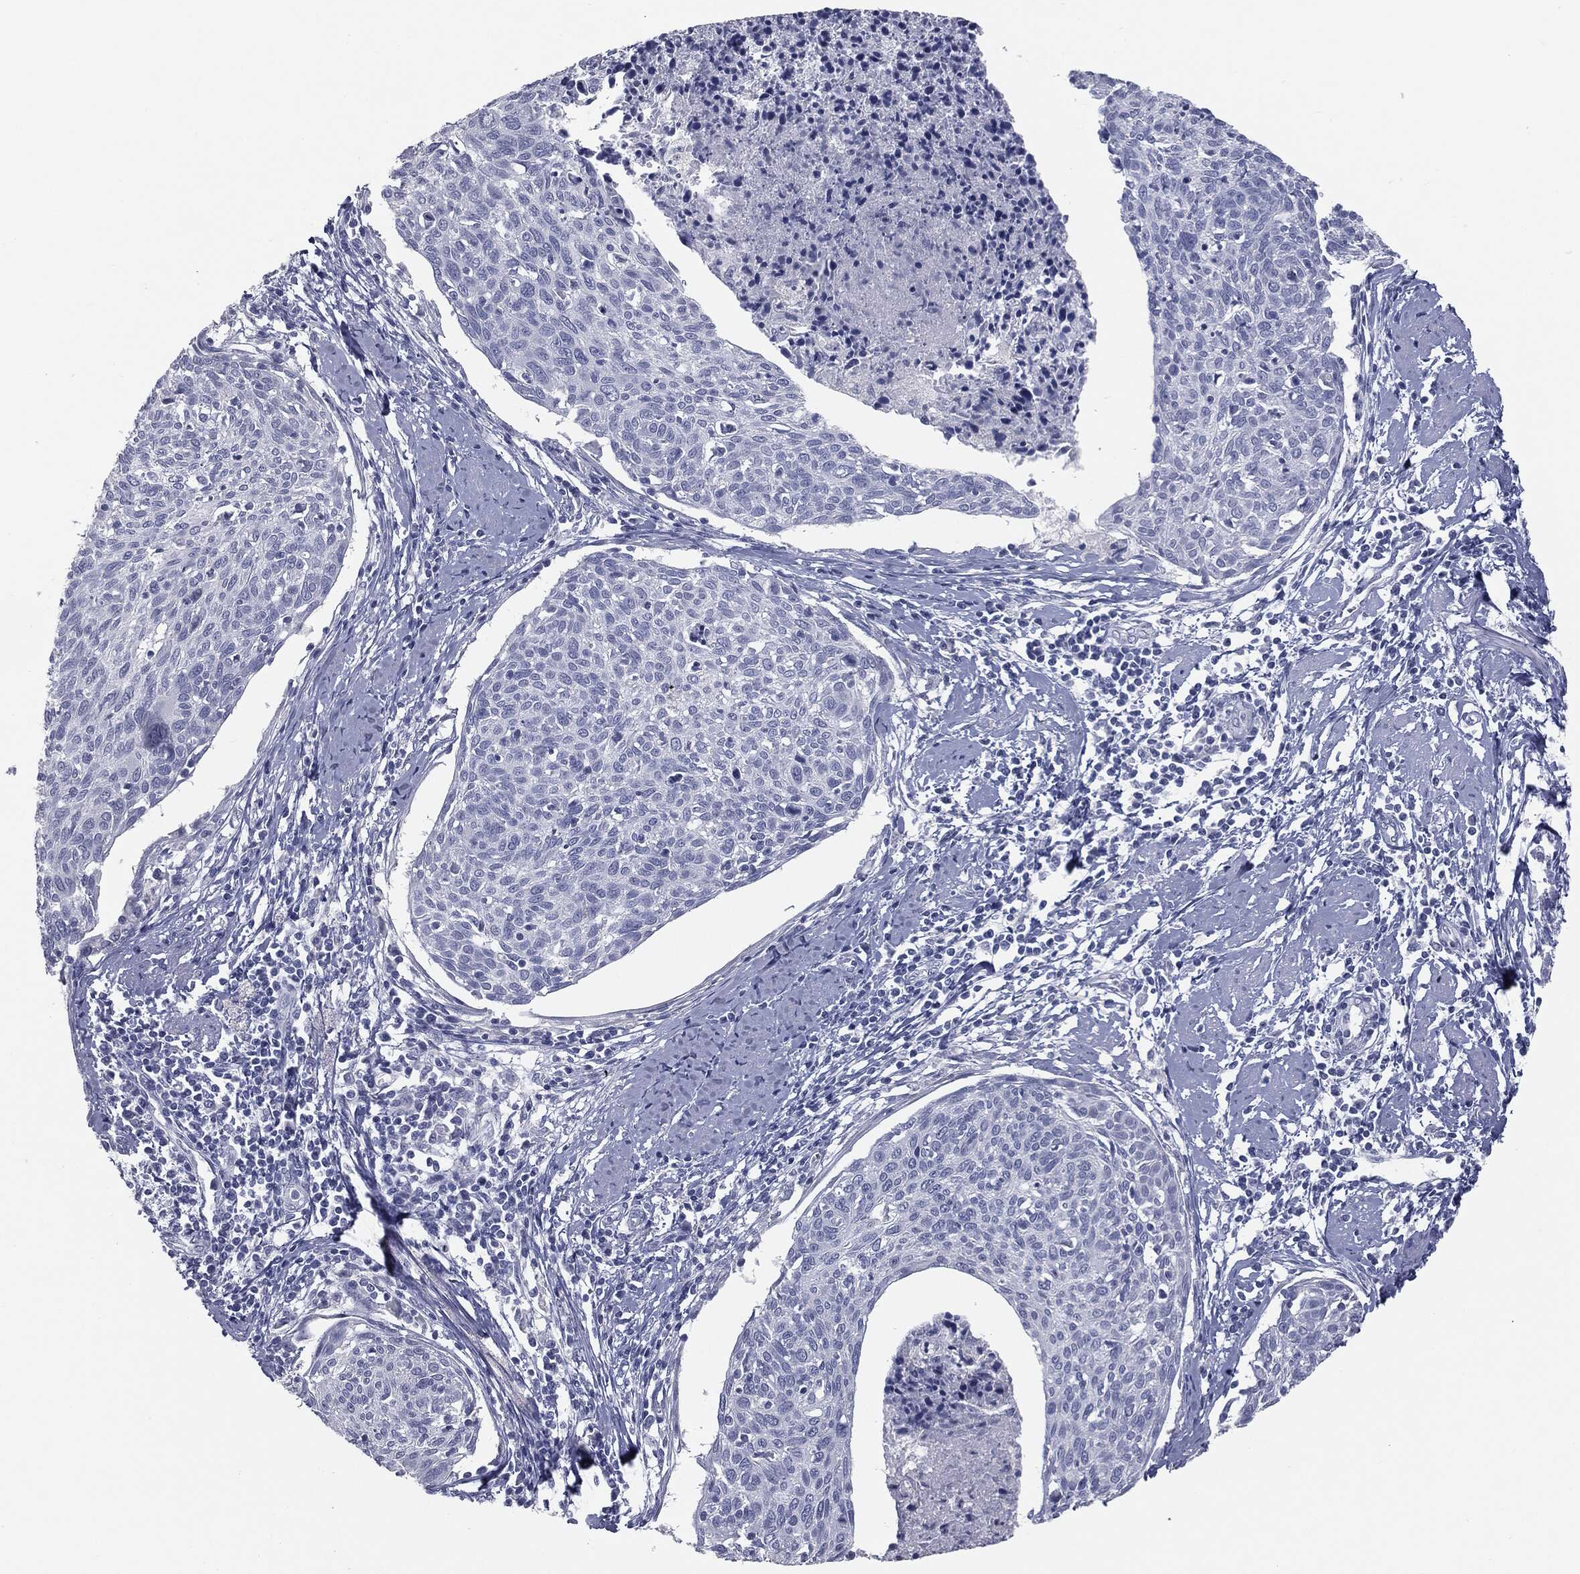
{"staining": {"intensity": "negative", "quantity": "none", "location": "none"}, "tissue": "cervical cancer", "cell_type": "Tumor cells", "image_type": "cancer", "snomed": [{"axis": "morphology", "description": "Squamous cell carcinoma, NOS"}, {"axis": "topography", "description": "Cervix"}], "caption": "IHC of human cervical cancer (squamous cell carcinoma) shows no staining in tumor cells. The staining was performed using DAB (3,3'-diaminobenzidine) to visualize the protein expression in brown, while the nuclei were stained in blue with hematoxylin (Magnification: 20x).", "gene": "MUC5AC", "patient": {"sex": "female", "age": 49}}